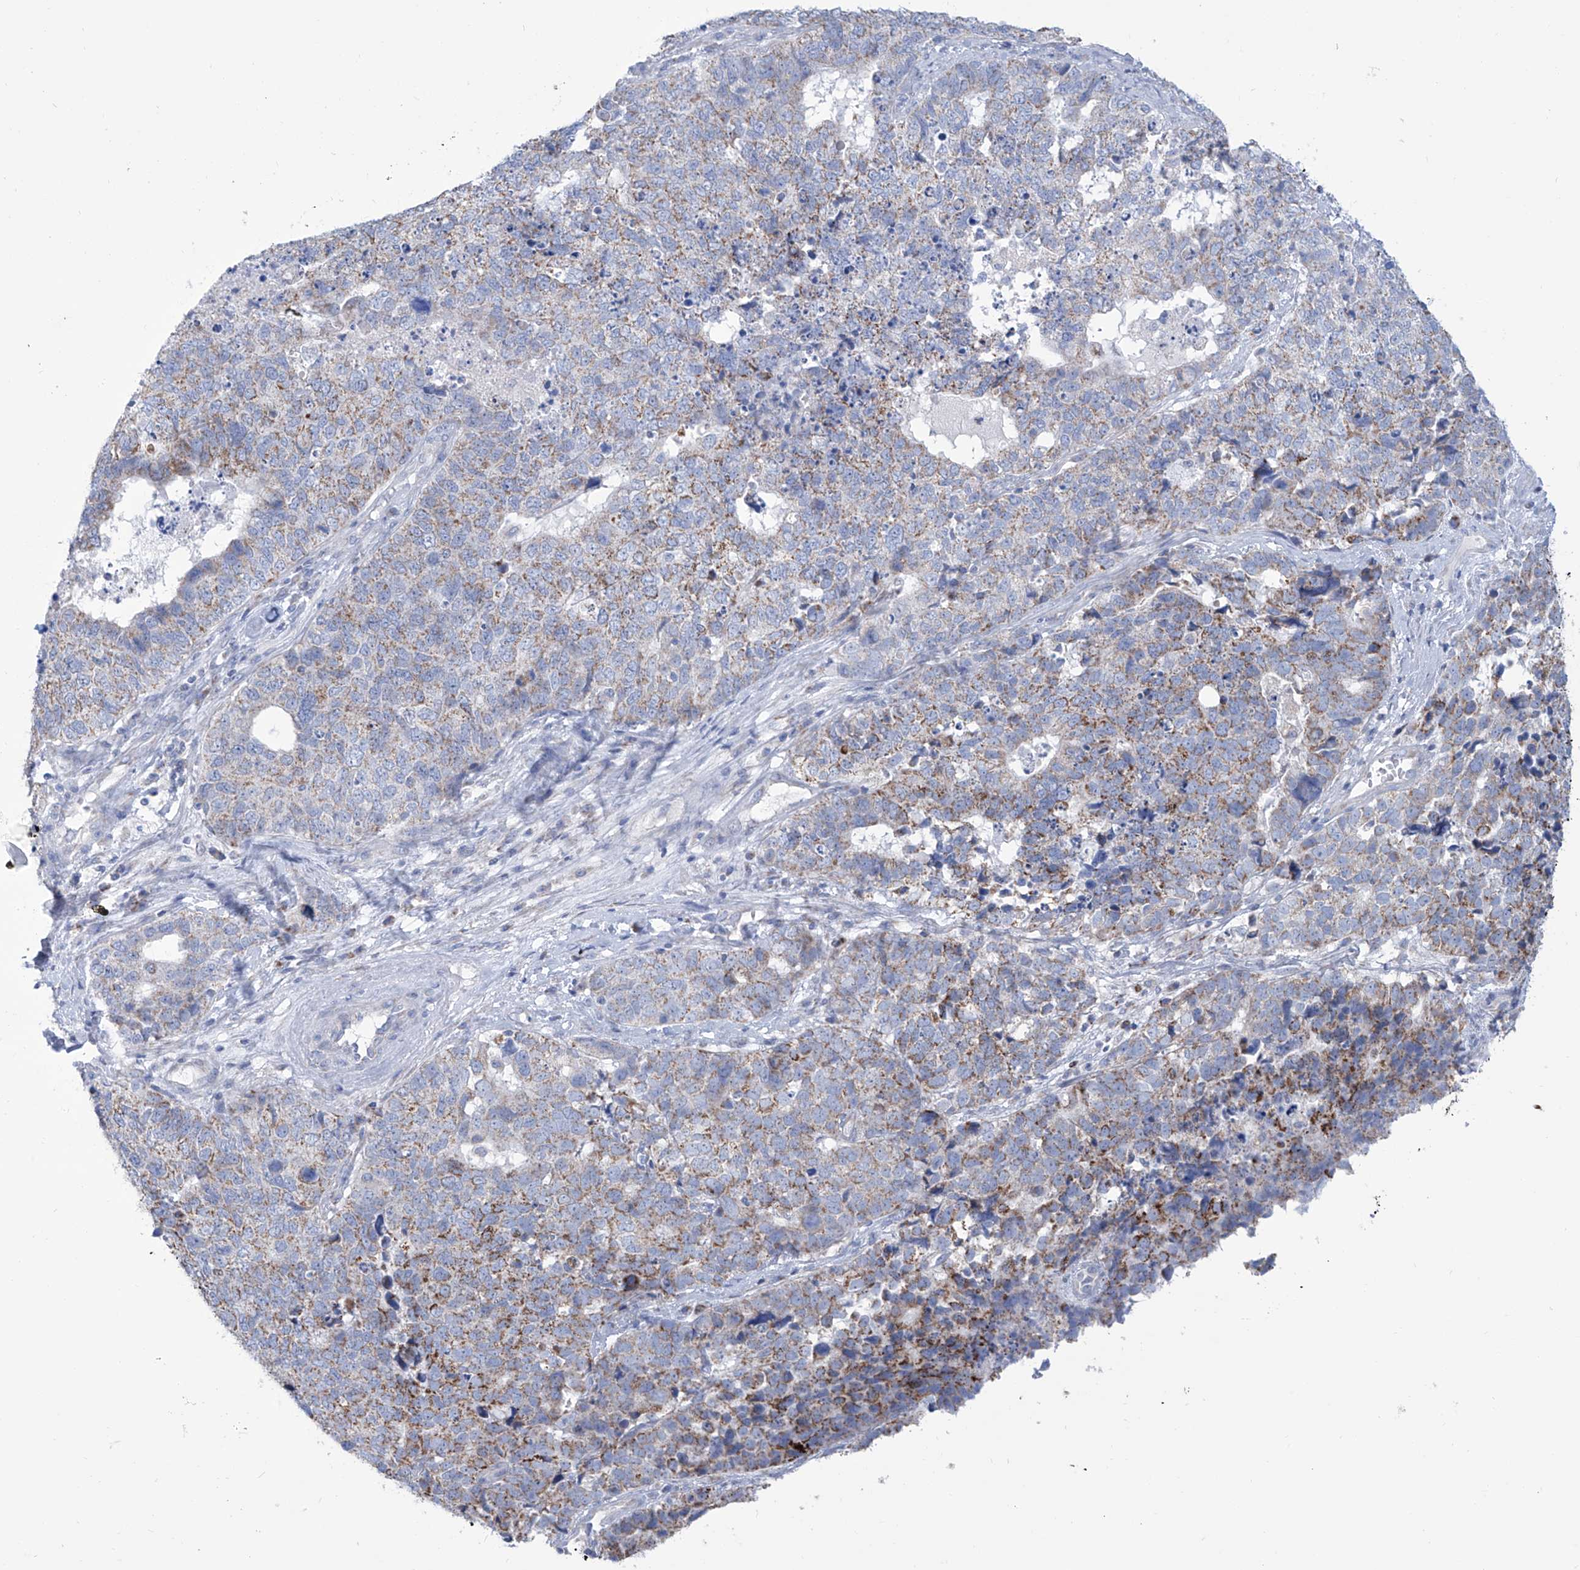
{"staining": {"intensity": "weak", "quantity": "25%-75%", "location": "cytoplasmic/membranous"}, "tissue": "cervical cancer", "cell_type": "Tumor cells", "image_type": "cancer", "snomed": [{"axis": "morphology", "description": "Squamous cell carcinoma, NOS"}, {"axis": "topography", "description": "Cervix"}], "caption": "A brown stain highlights weak cytoplasmic/membranous expression of a protein in squamous cell carcinoma (cervical) tumor cells. The staining was performed using DAB (3,3'-diaminobenzidine), with brown indicating positive protein expression. Nuclei are stained blue with hematoxylin.", "gene": "ALDH6A1", "patient": {"sex": "female", "age": 63}}